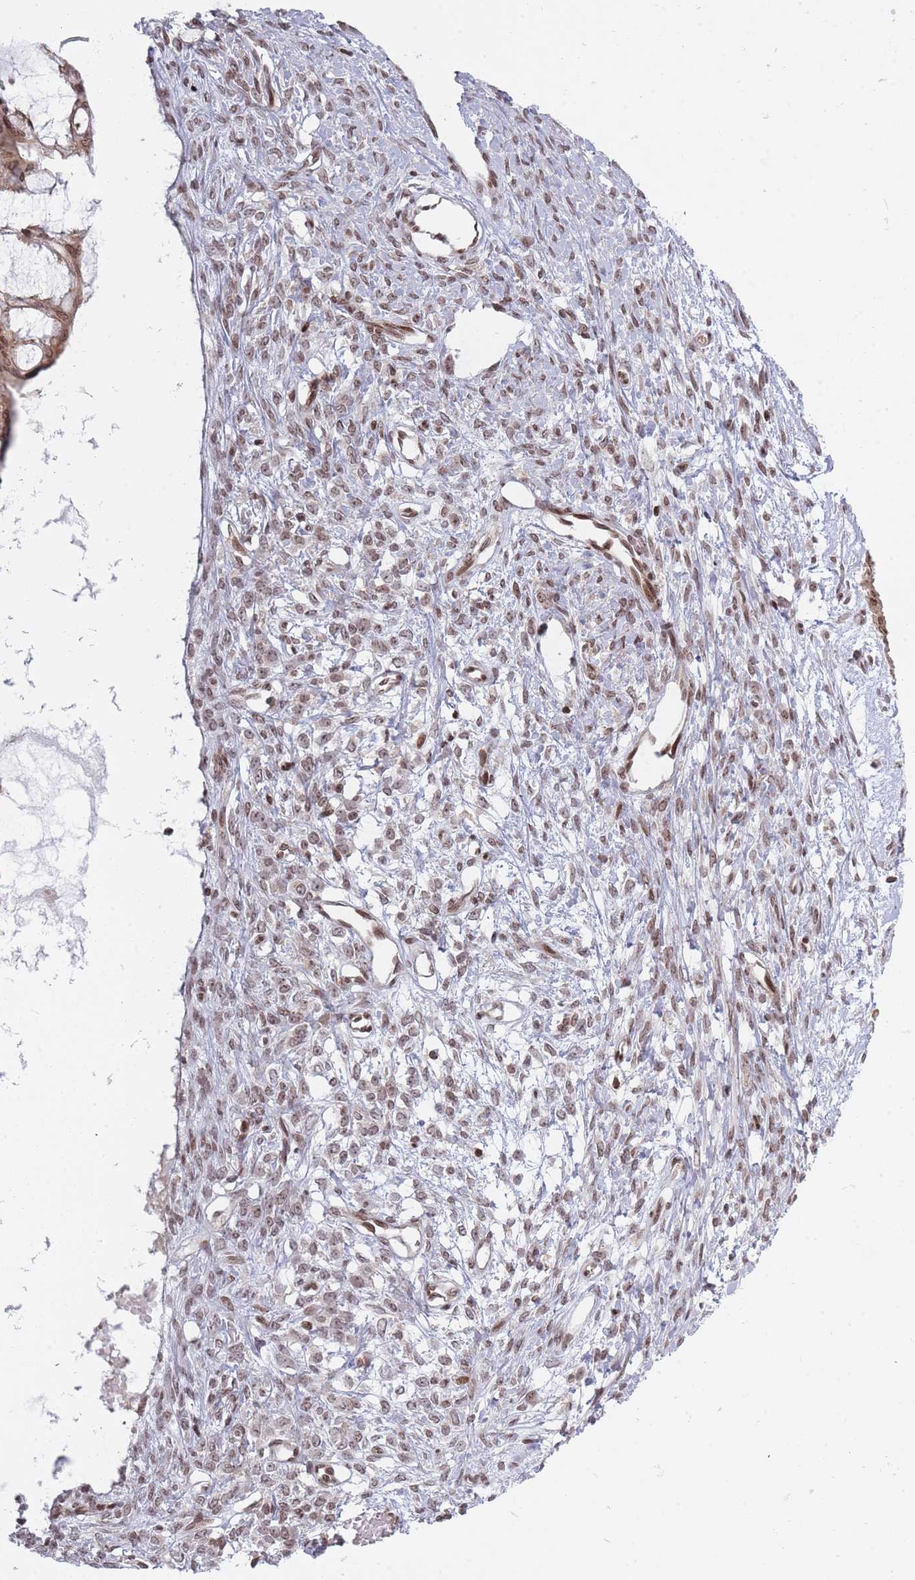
{"staining": {"intensity": "moderate", "quantity": ">75%", "location": "cytoplasmic/membranous,nuclear"}, "tissue": "ovarian cancer", "cell_type": "Tumor cells", "image_type": "cancer", "snomed": [{"axis": "morphology", "description": "Cystadenocarcinoma, mucinous, NOS"}, {"axis": "topography", "description": "Ovary"}], "caption": "Brown immunohistochemical staining in ovarian mucinous cystadenocarcinoma demonstrates moderate cytoplasmic/membranous and nuclear expression in about >75% of tumor cells.", "gene": "TMC6", "patient": {"sex": "female", "age": 73}}